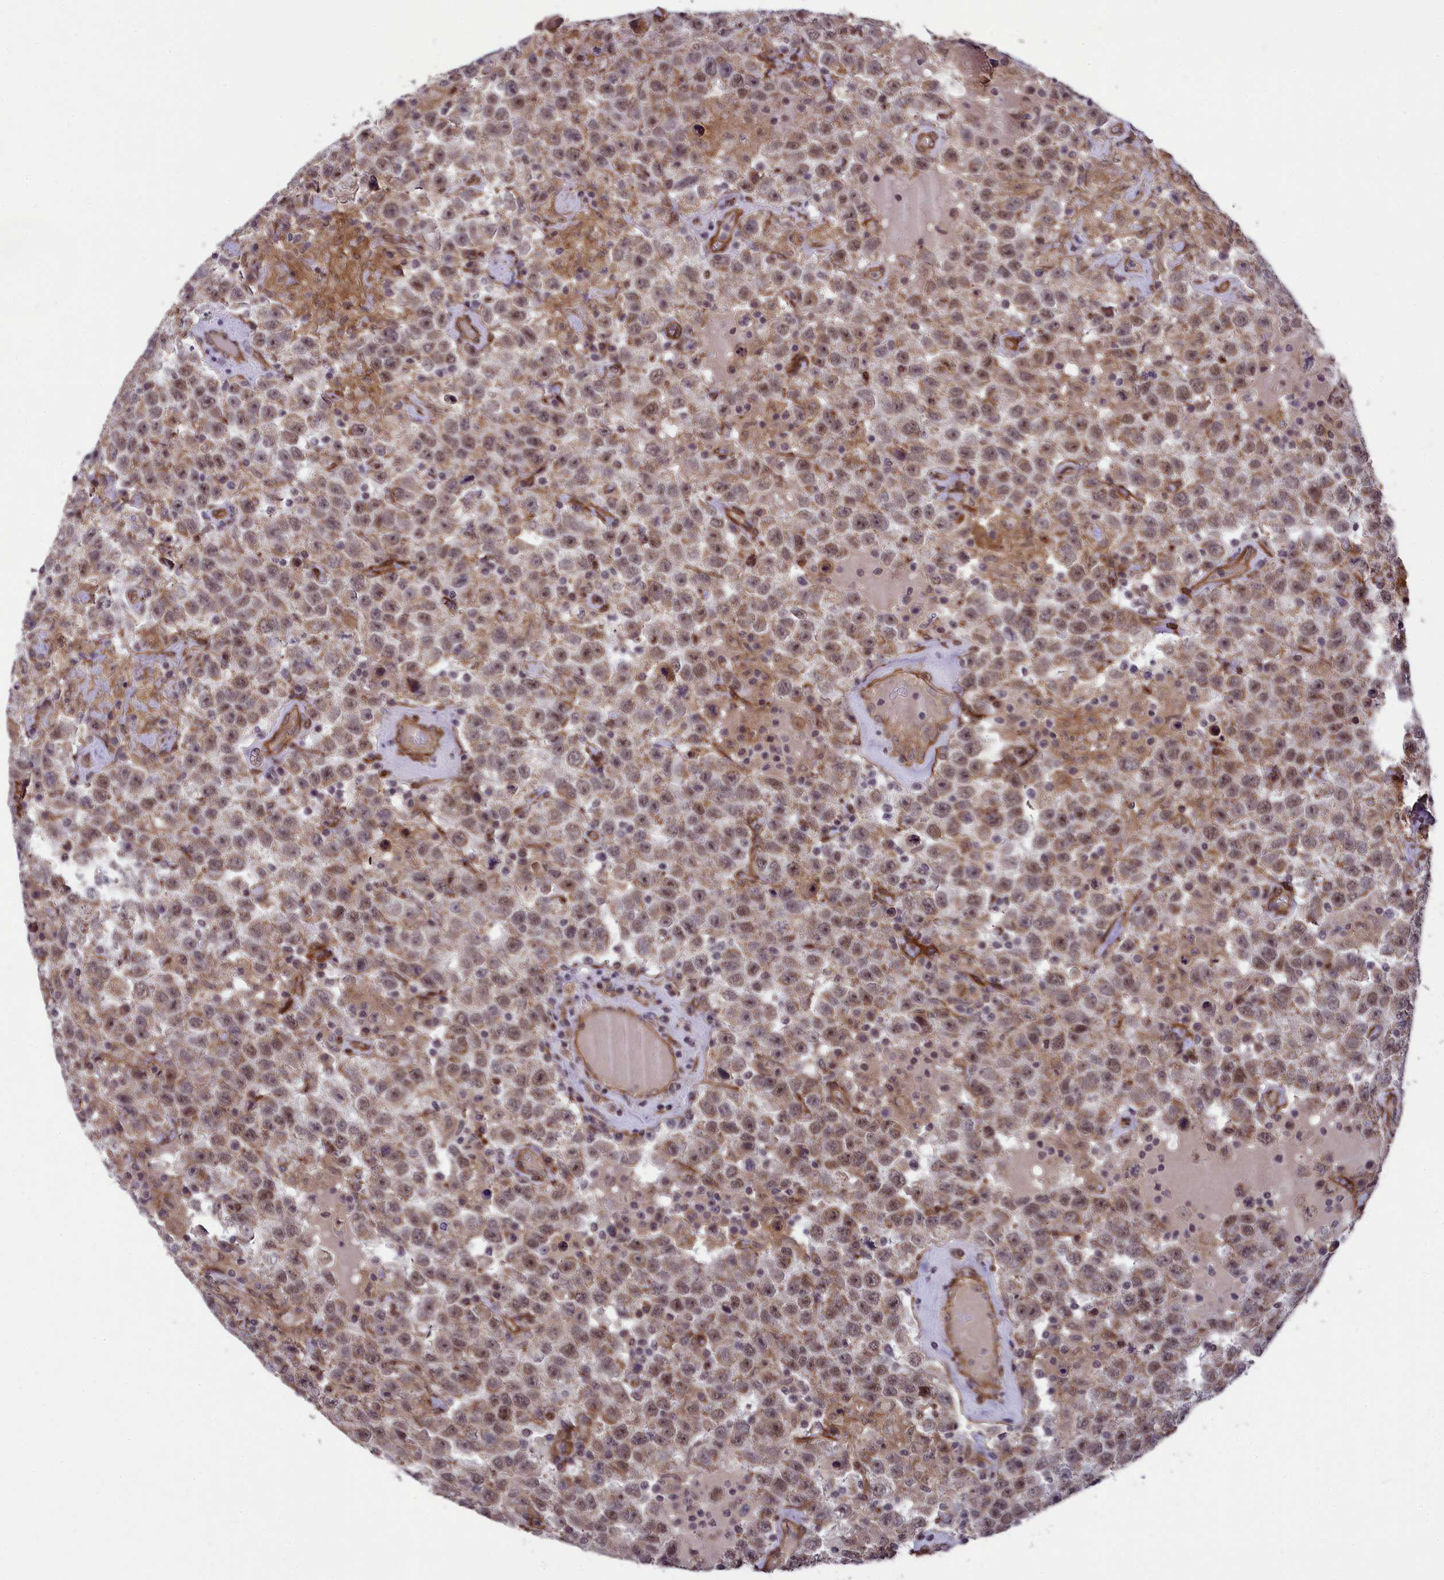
{"staining": {"intensity": "moderate", "quantity": ">75%", "location": "nuclear"}, "tissue": "testis cancer", "cell_type": "Tumor cells", "image_type": "cancer", "snomed": [{"axis": "morphology", "description": "Seminoma, NOS"}, {"axis": "topography", "description": "Testis"}], "caption": "The histopathology image reveals staining of testis cancer, revealing moderate nuclear protein expression (brown color) within tumor cells.", "gene": "TNS1", "patient": {"sex": "male", "age": 41}}